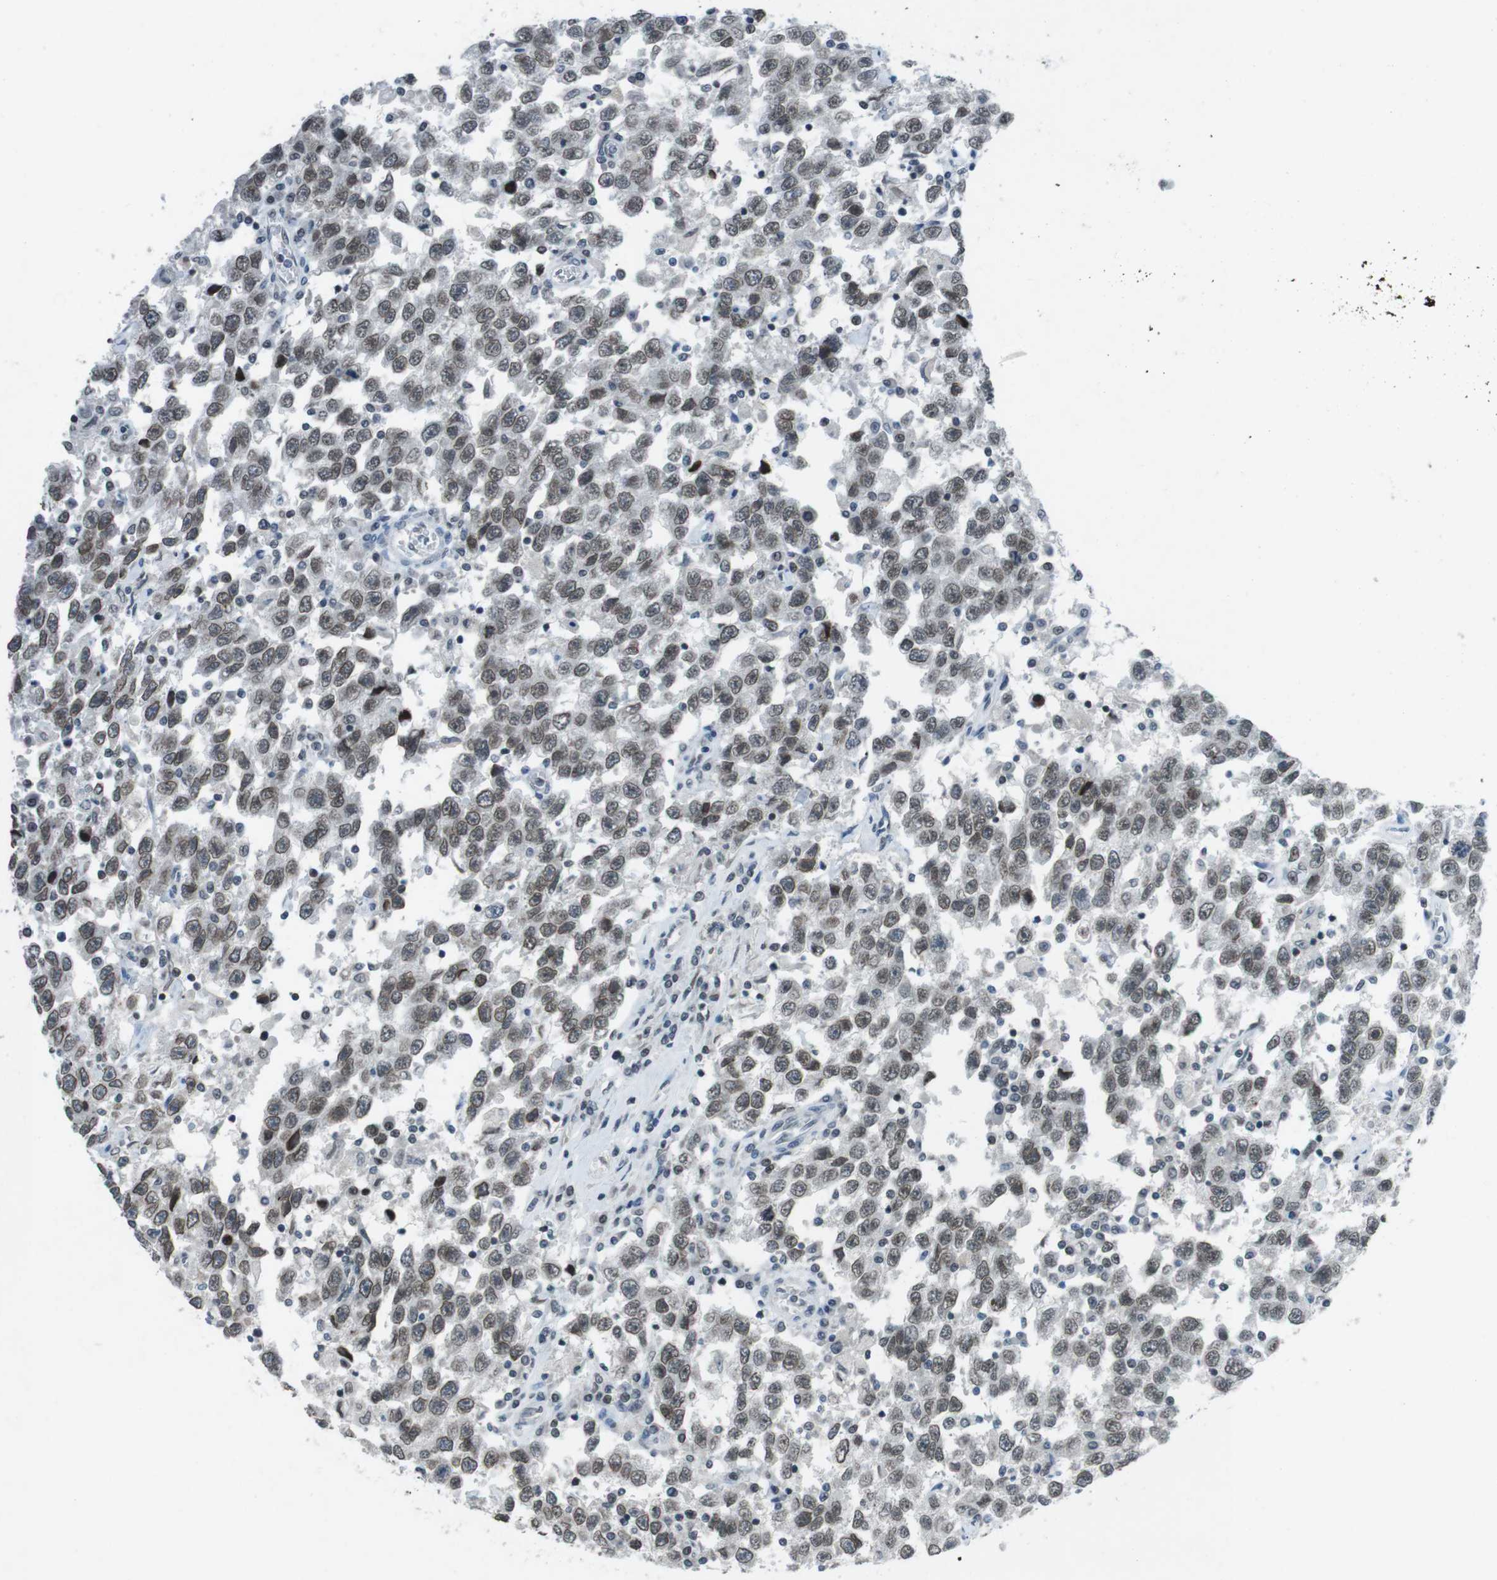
{"staining": {"intensity": "moderate", "quantity": ">75%", "location": "cytoplasmic/membranous,nuclear"}, "tissue": "testis cancer", "cell_type": "Tumor cells", "image_type": "cancer", "snomed": [{"axis": "morphology", "description": "Seminoma, NOS"}, {"axis": "topography", "description": "Testis"}], "caption": "The immunohistochemical stain highlights moderate cytoplasmic/membranous and nuclear positivity in tumor cells of testis seminoma tissue. (DAB (3,3'-diaminobenzidine) = brown stain, brightfield microscopy at high magnification).", "gene": "MAD1L1", "patient": {"sex": "male", "age": 41}}